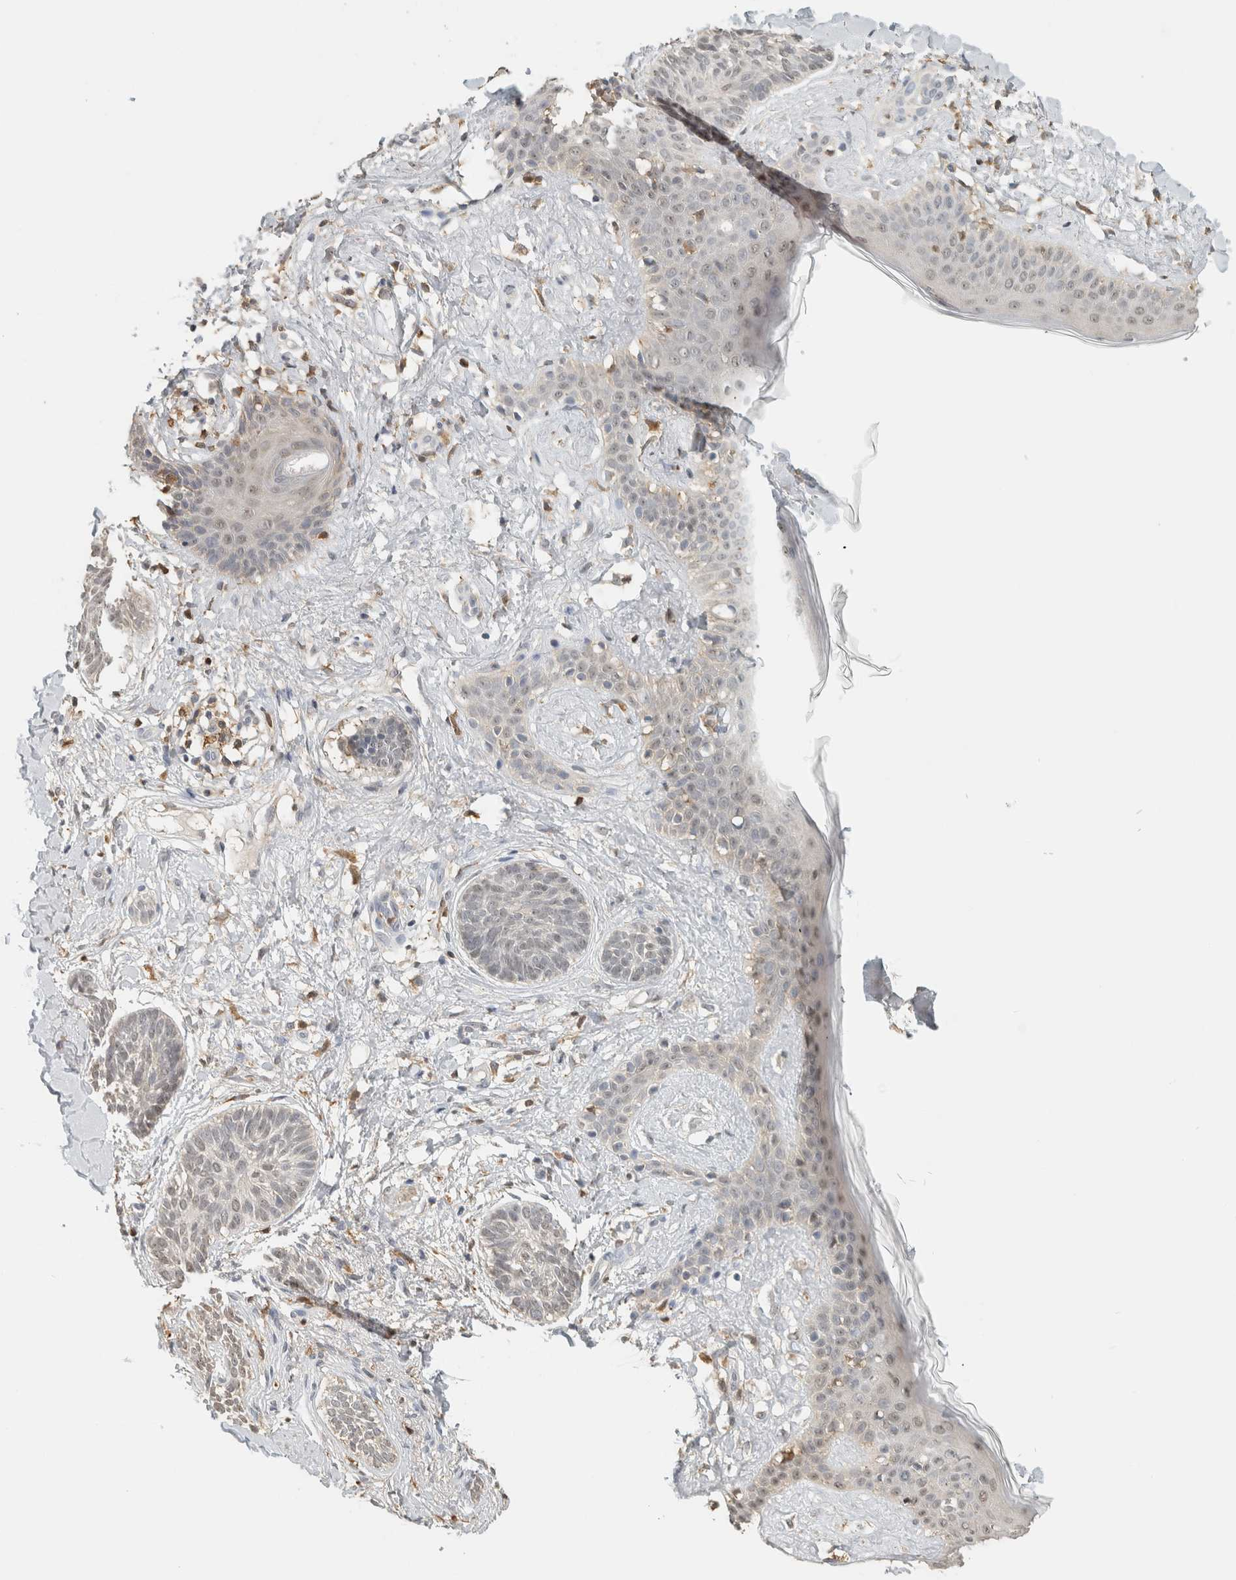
{"staining": {"intensity": "negative", "quantity": "none", "location": "none"}, "tissue": "skin cancer", "cell_type": "Tumor cells", "image_type": "cancer", "snomed": [{"axis": "morphology", "description": "Normal tissue, NOS"}, {"axis": "morphology", "description": "Basal cell carcinoma"}, {"axis": "topography", "description": "Skin"}], "caption": "DAB immunohistochemical staining of skin cancer (basal cell carcinoma) exhibits no significant positivity in tumor cells. The staining is performed using DAB brown chromogen with nuclei counter-stained in using hematoxylin.", "gene": "CAPG", "patient": {"sex": "male", "age": 63}}